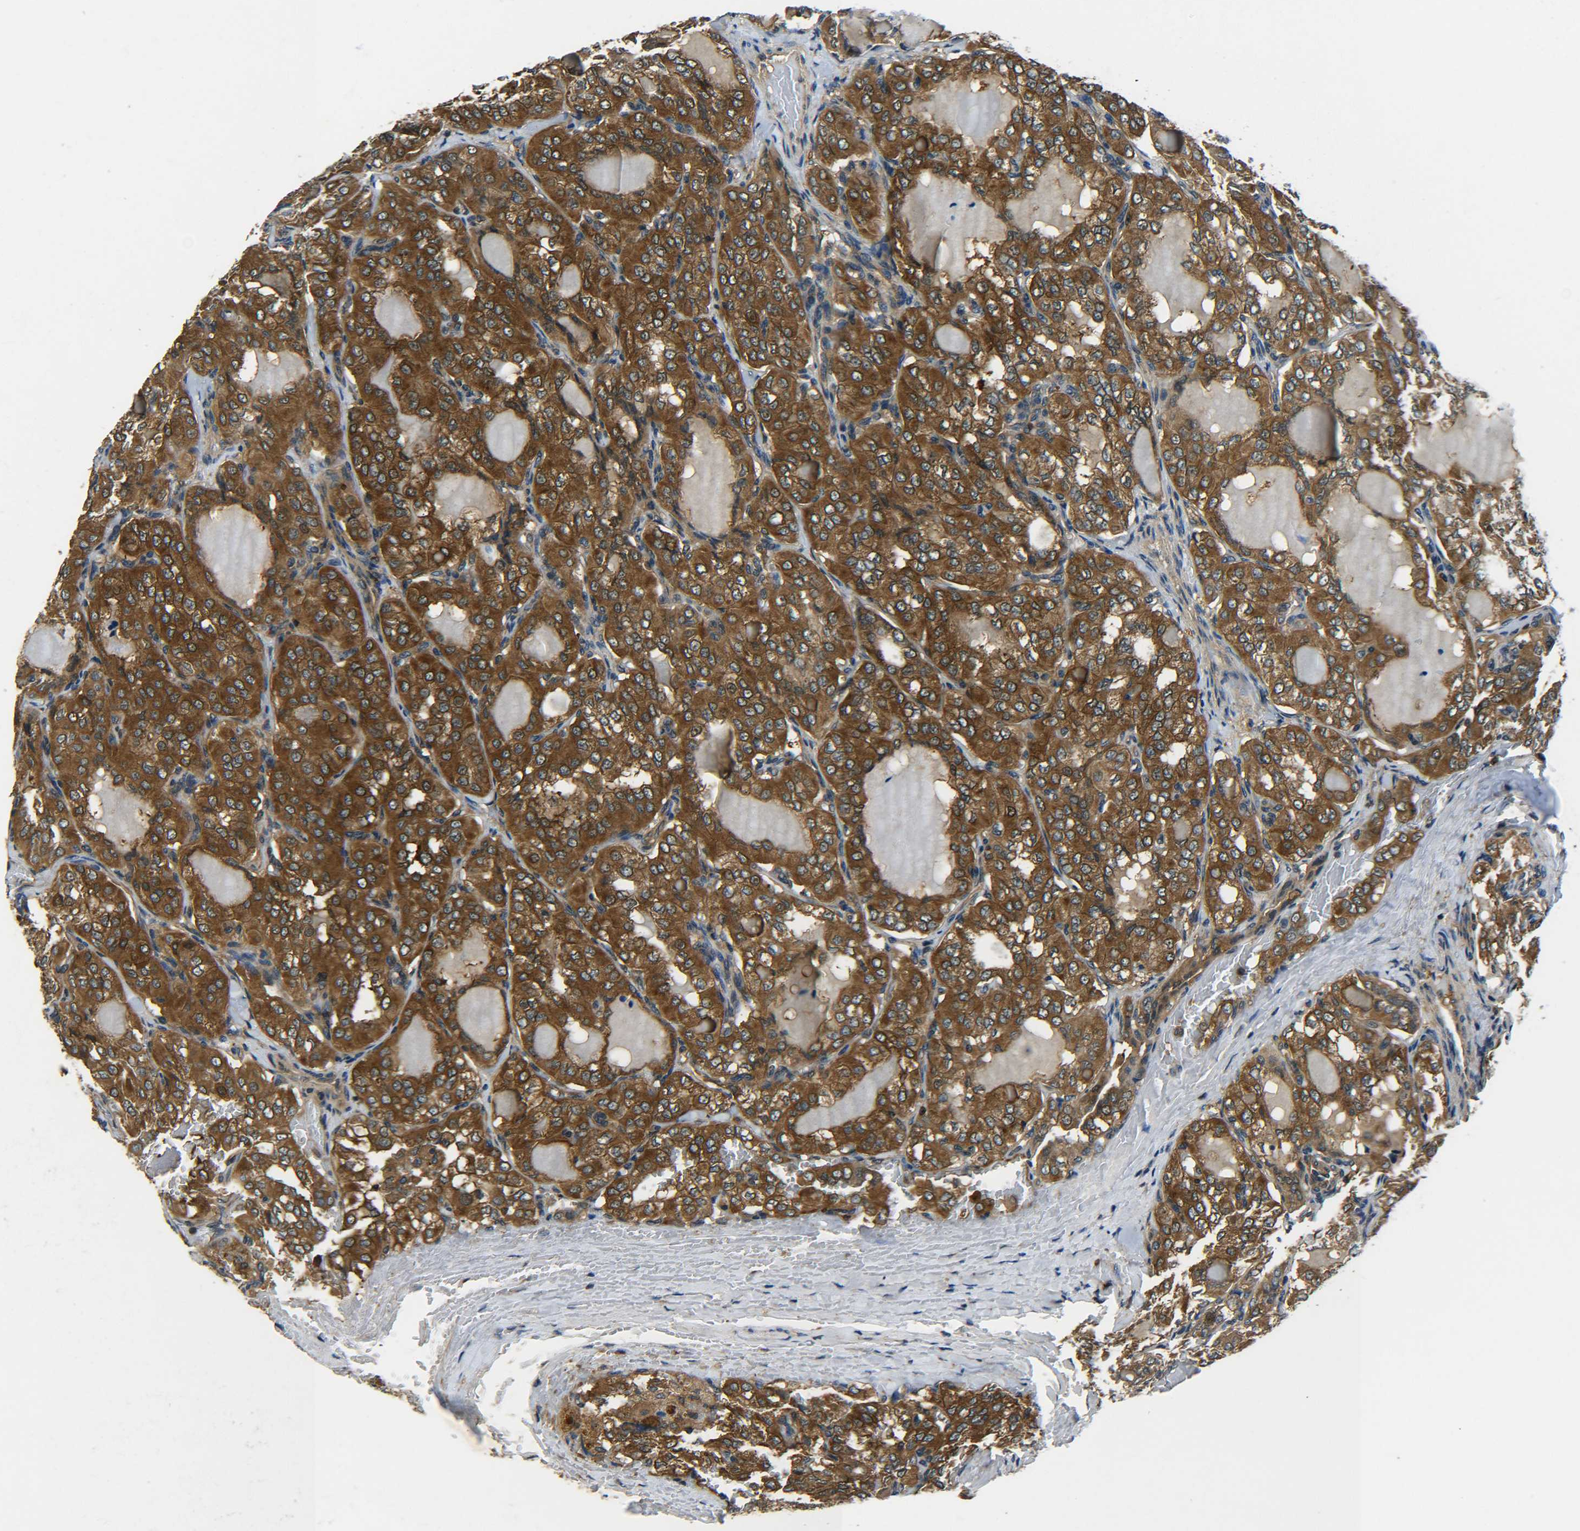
{"staining": {"intensity": "strong", "quantity": ">75%", "location": "cytoplasmic/membranous"}, "tissue": "thyroid cancer", "cell_type": "Tumor cells", "image_type": "cancer", "snomed": [{"axis": "morphology", "description": "Papillary adenocarcinoma, NOS"}, {"axis": "topography", "description": "Thyroid gland"}], "caption": "DAB (3,3'-diaminobenzidine) immunohistochemical staining of thyroid cancer shows strong cytoplasmic/membranous protein staining in about >75% of tumor cells.", "gene": "PREB", "patient": {"sex": "male", "age": 20}}